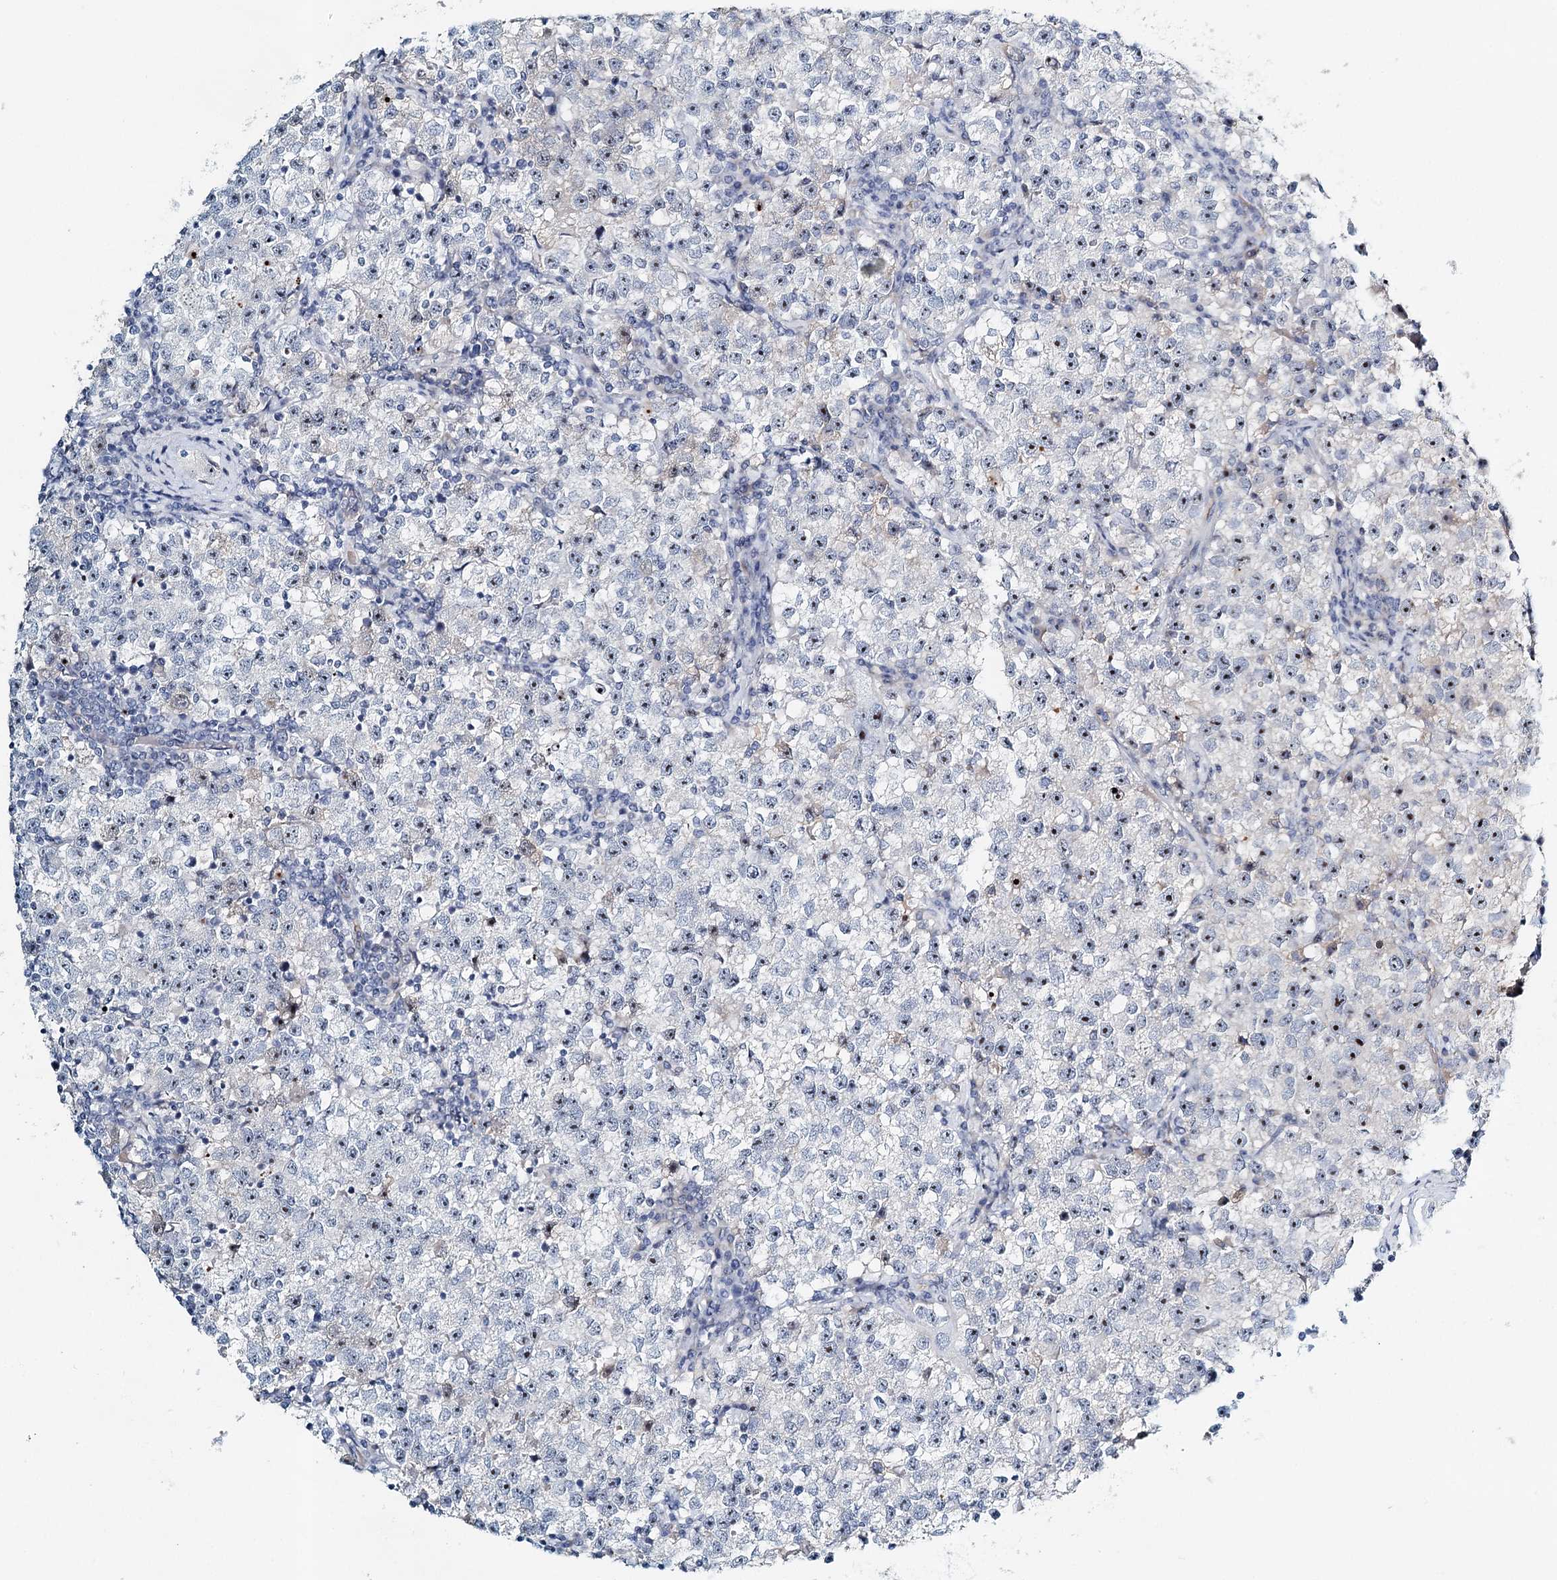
{"staining": {"intensity": "weak", "quantity": "<25%", "location": "nuclear"}, "tissue": "testis cancer", "cell_type": "Tumor cells", "image_type": "cancer", "snomed": [{"axis": "morphology", "description": "Seminoma, NOS"}, {"axis": "topography", "description": "Testis"}], "caption": "Image shows no protein staining in tumor cells of seminoma (testis) tissue. Nuclei are stained in blue.", "gene": "RBM43", "patient": {"sex": "male", "age": 22}}